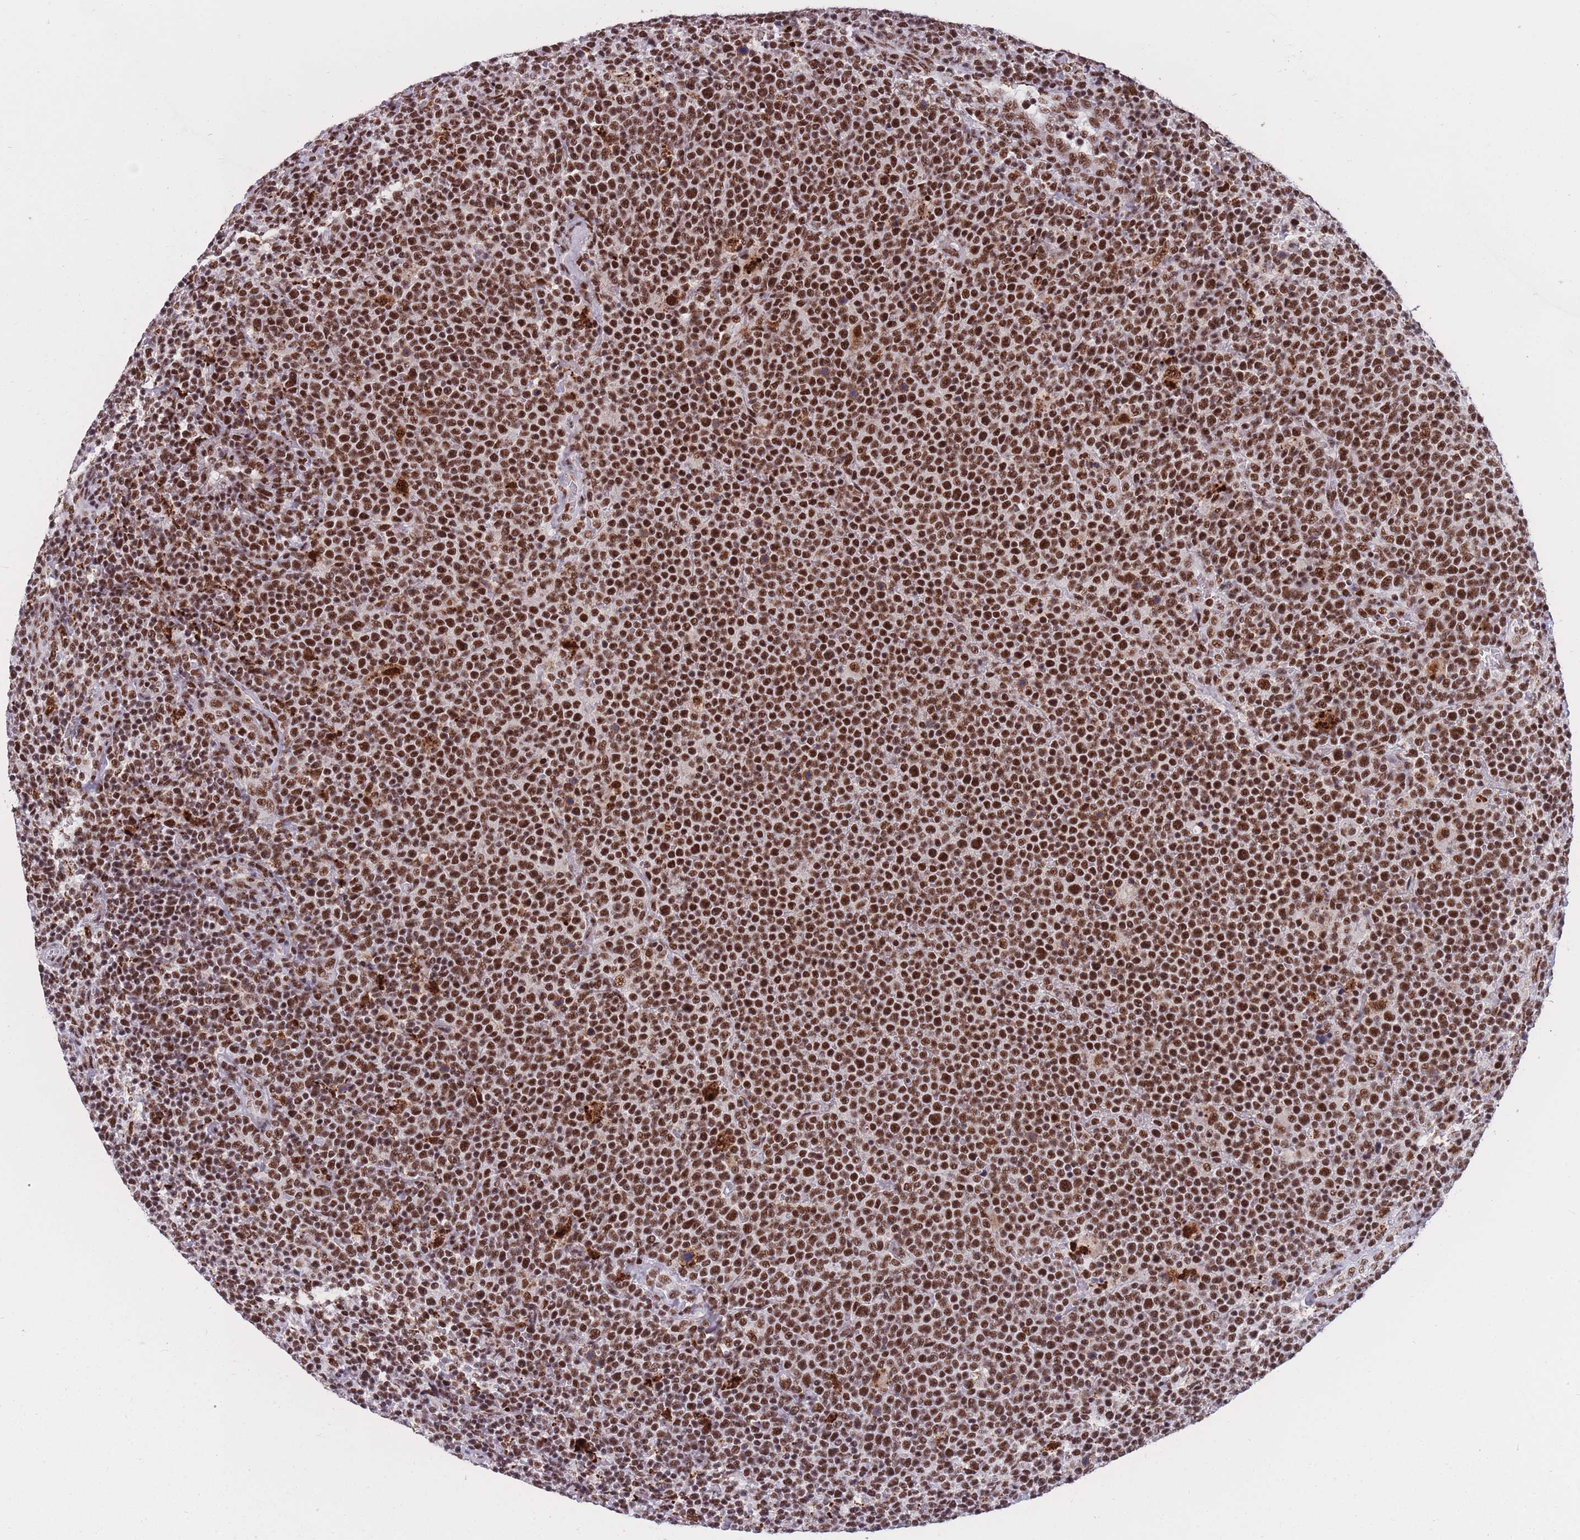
{"staining": {"intensity": "strong", "quantity": ">75%", "location": "nuclear"}, "tissue": "lymphoma", "cell_type": "Tumor cells", "image_type": "cancer", "snomed": [{"axis": "morphology", "description": "Malignant lymphoma, non-Hodgkin's type, High grade"}, {"axis": "topography", "description": "Lymph node"}], "caption": "There is high levels of strong nuclear expression in tumor cells of lymphoma, as demonstrated by immunohistochemical staining (brown color).", "gene": "PRPF19", "patient": {"sex": "male", "age": 61}}